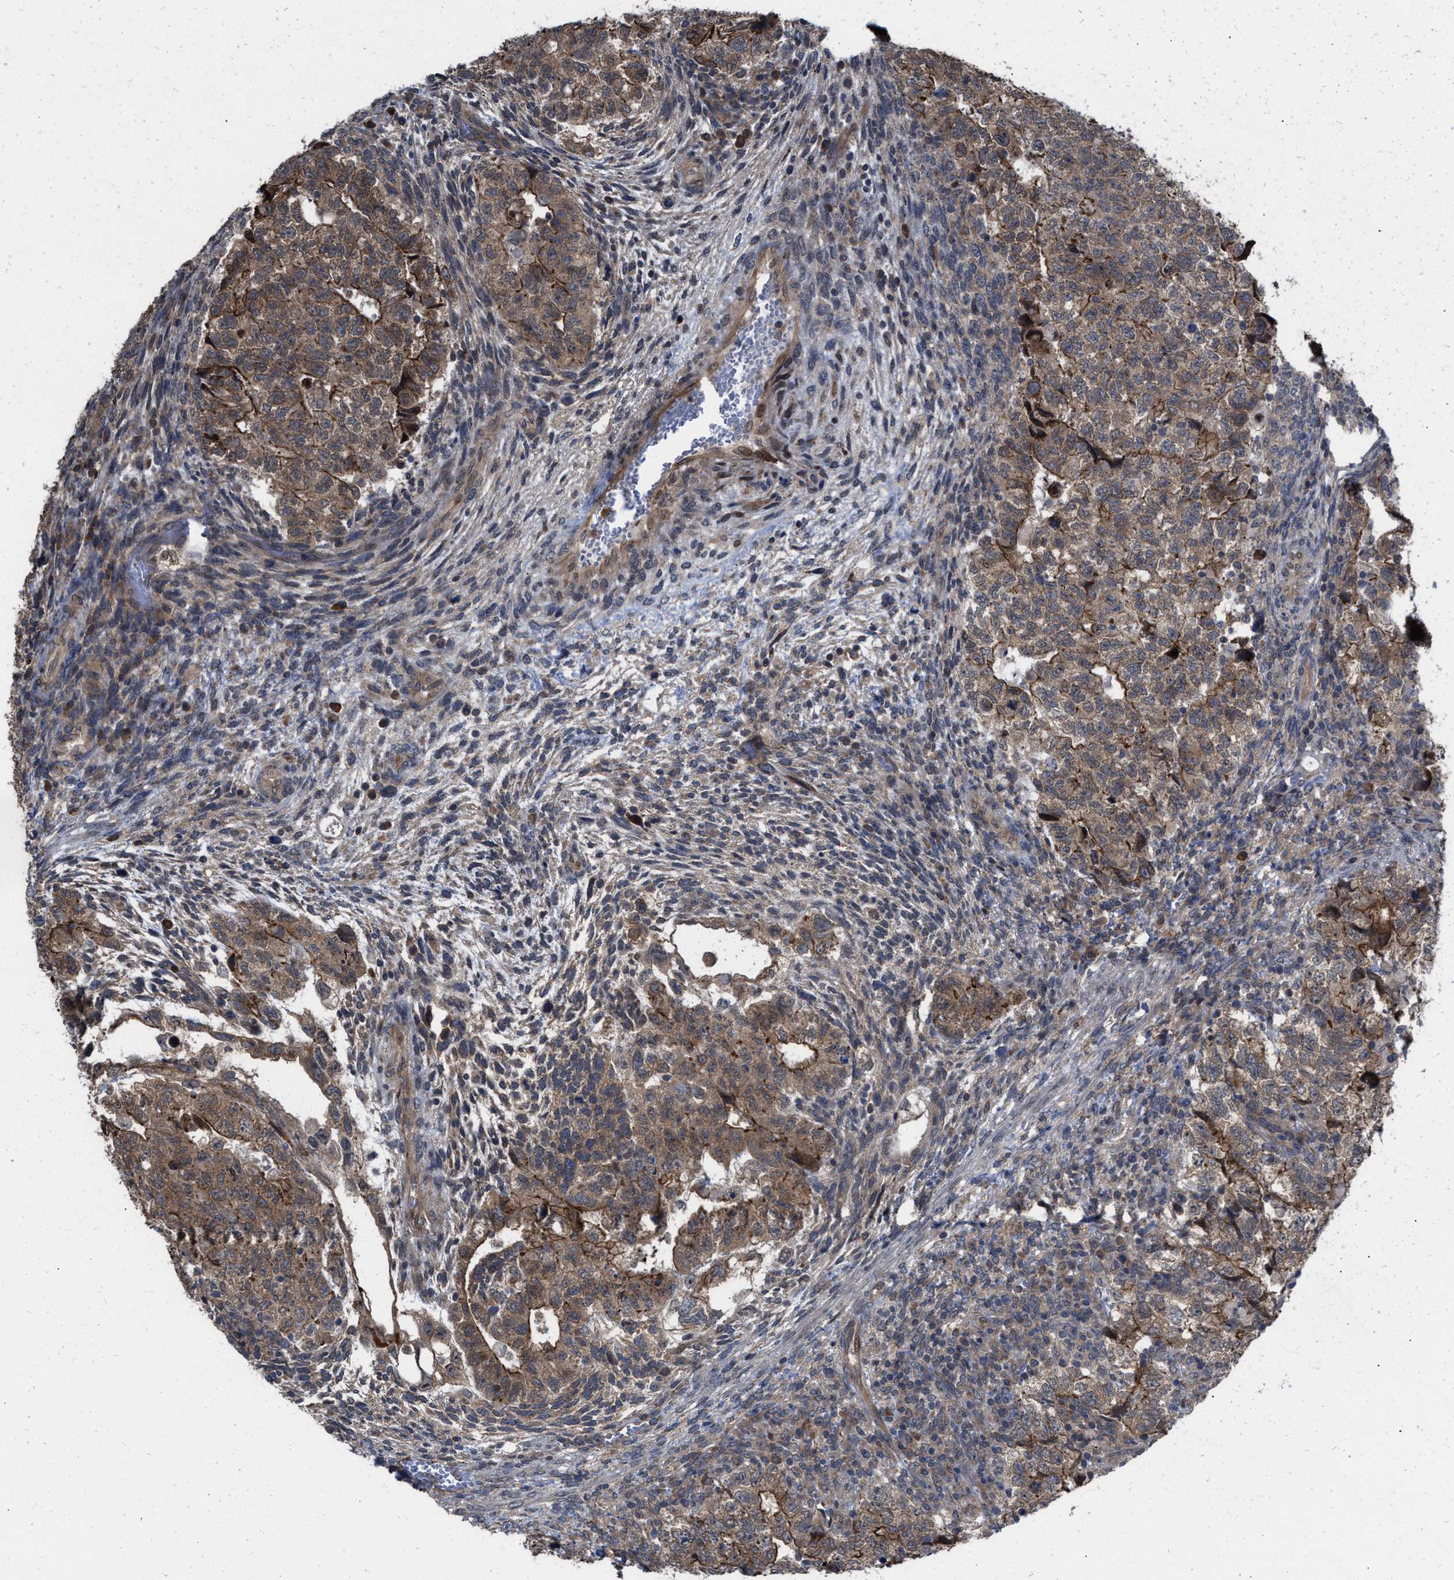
{"staining": {"intensity": "moderate", "quantity": ">75%", "location": "cytoplasmic/membranous"}, "tissue": "testis cancer", "cell_type": "Tumor cells", "image_type": "cancer", "snomed": [{"axis": "morphology", "description": "Carcinoma, Embryonal, NOS"}, {"axis": "topography", "description": "Testis"}], "caption": "The immunohistochemical stain highlights moderate cytoplasmic/membranous positivity in tumor cells of testis cancer tissue.", "gene": "TP53BP2", "patient": {"sex": "male", "age": 36}}